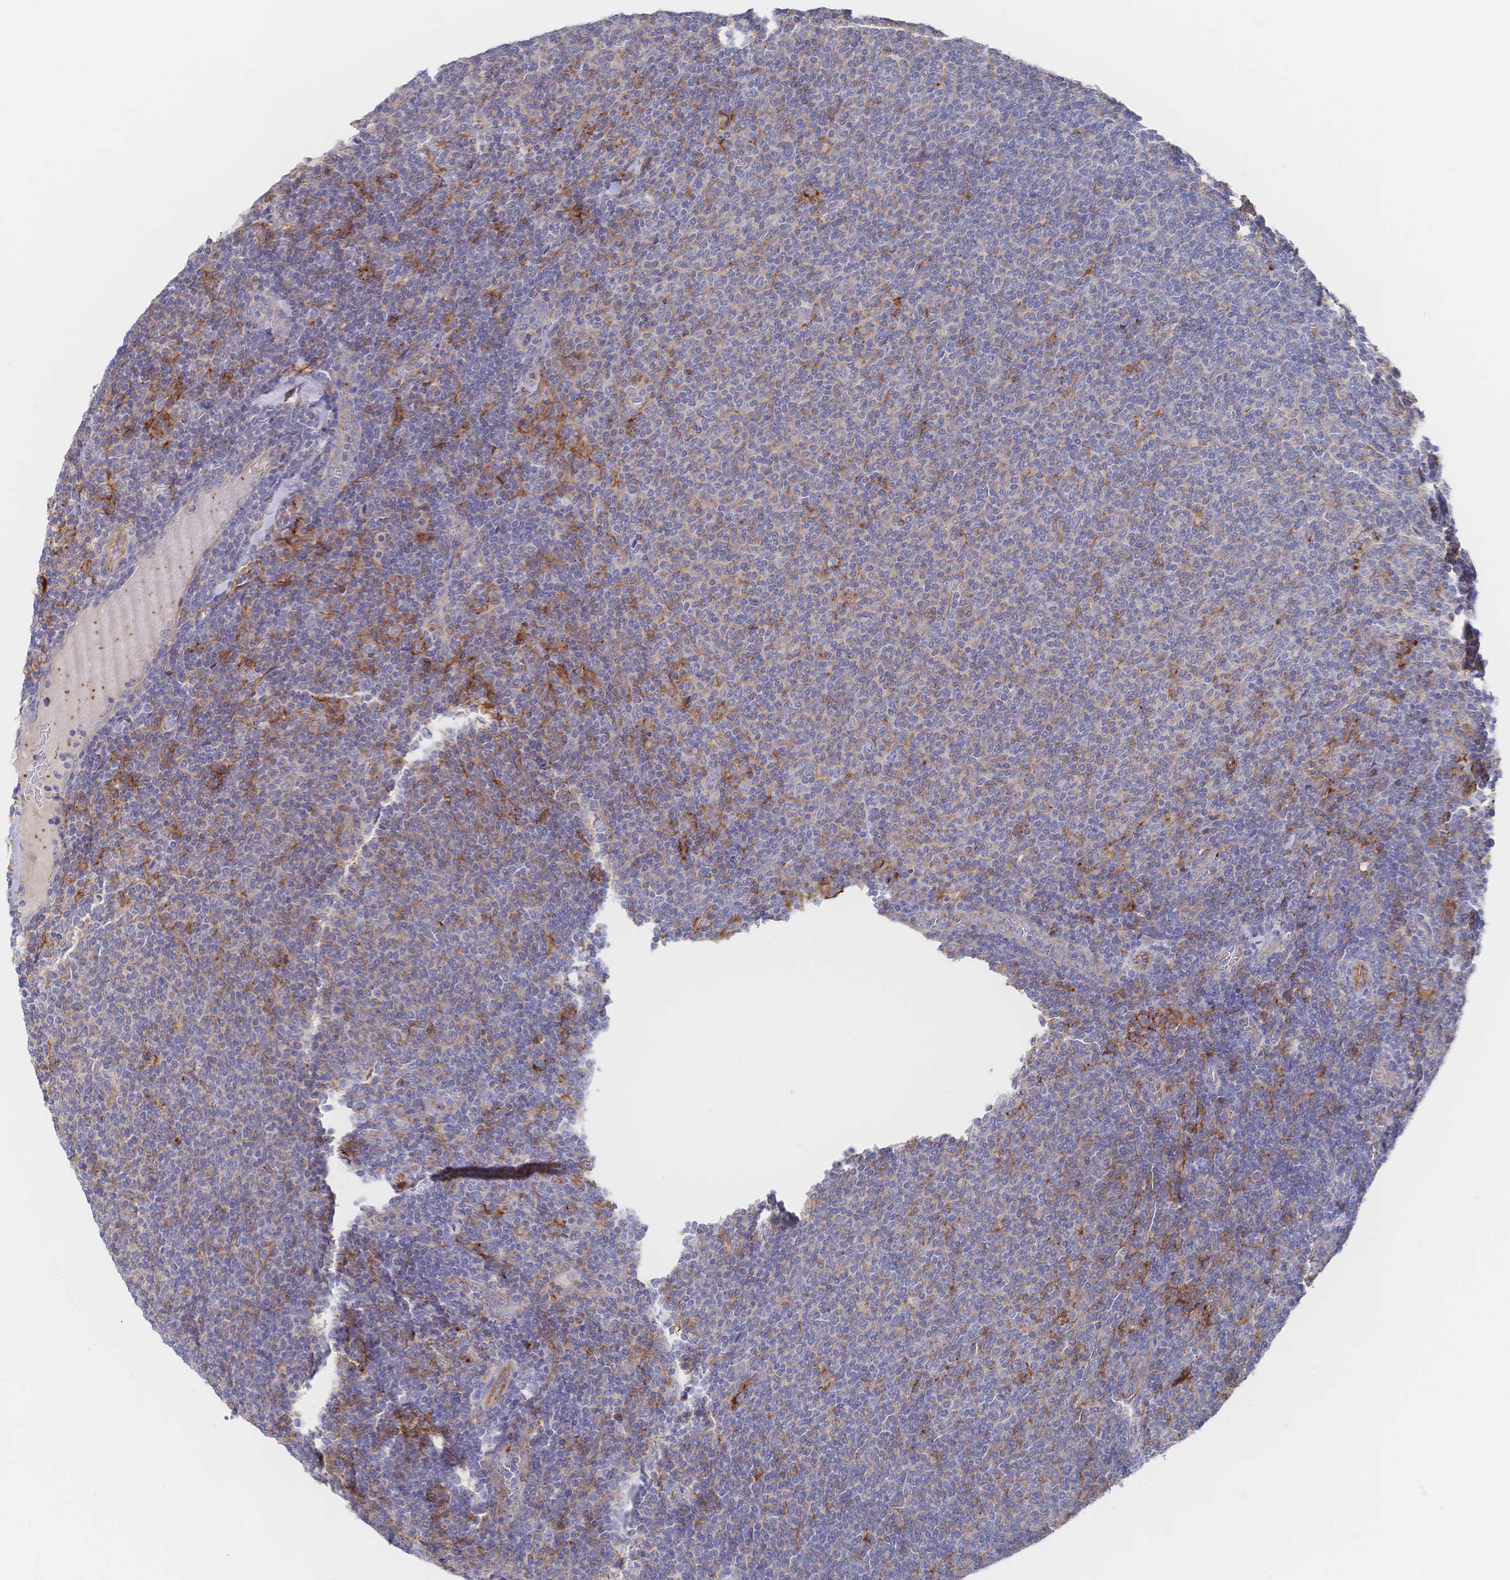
{"staining": {"intensity": "negative", "quantity": "none", "location": "none"}, "tissue": "lymphoma", "cell_type": "Tumor cells", "image_type": "cancer", "snomed": [{"axis": "morphology", "description": "Malignant lymphoma, non-Hodgkin's type, Low grade"}, {"axis": "topography", "description": "Lymph node"}], "caption": "A photomicrograph of human malignant lymphoma, non-Hodgkin's type (low-grade) is negative for staining in tumor cells.", "gene": "F11R", "patient": {"sex": "male", "age": 52}}